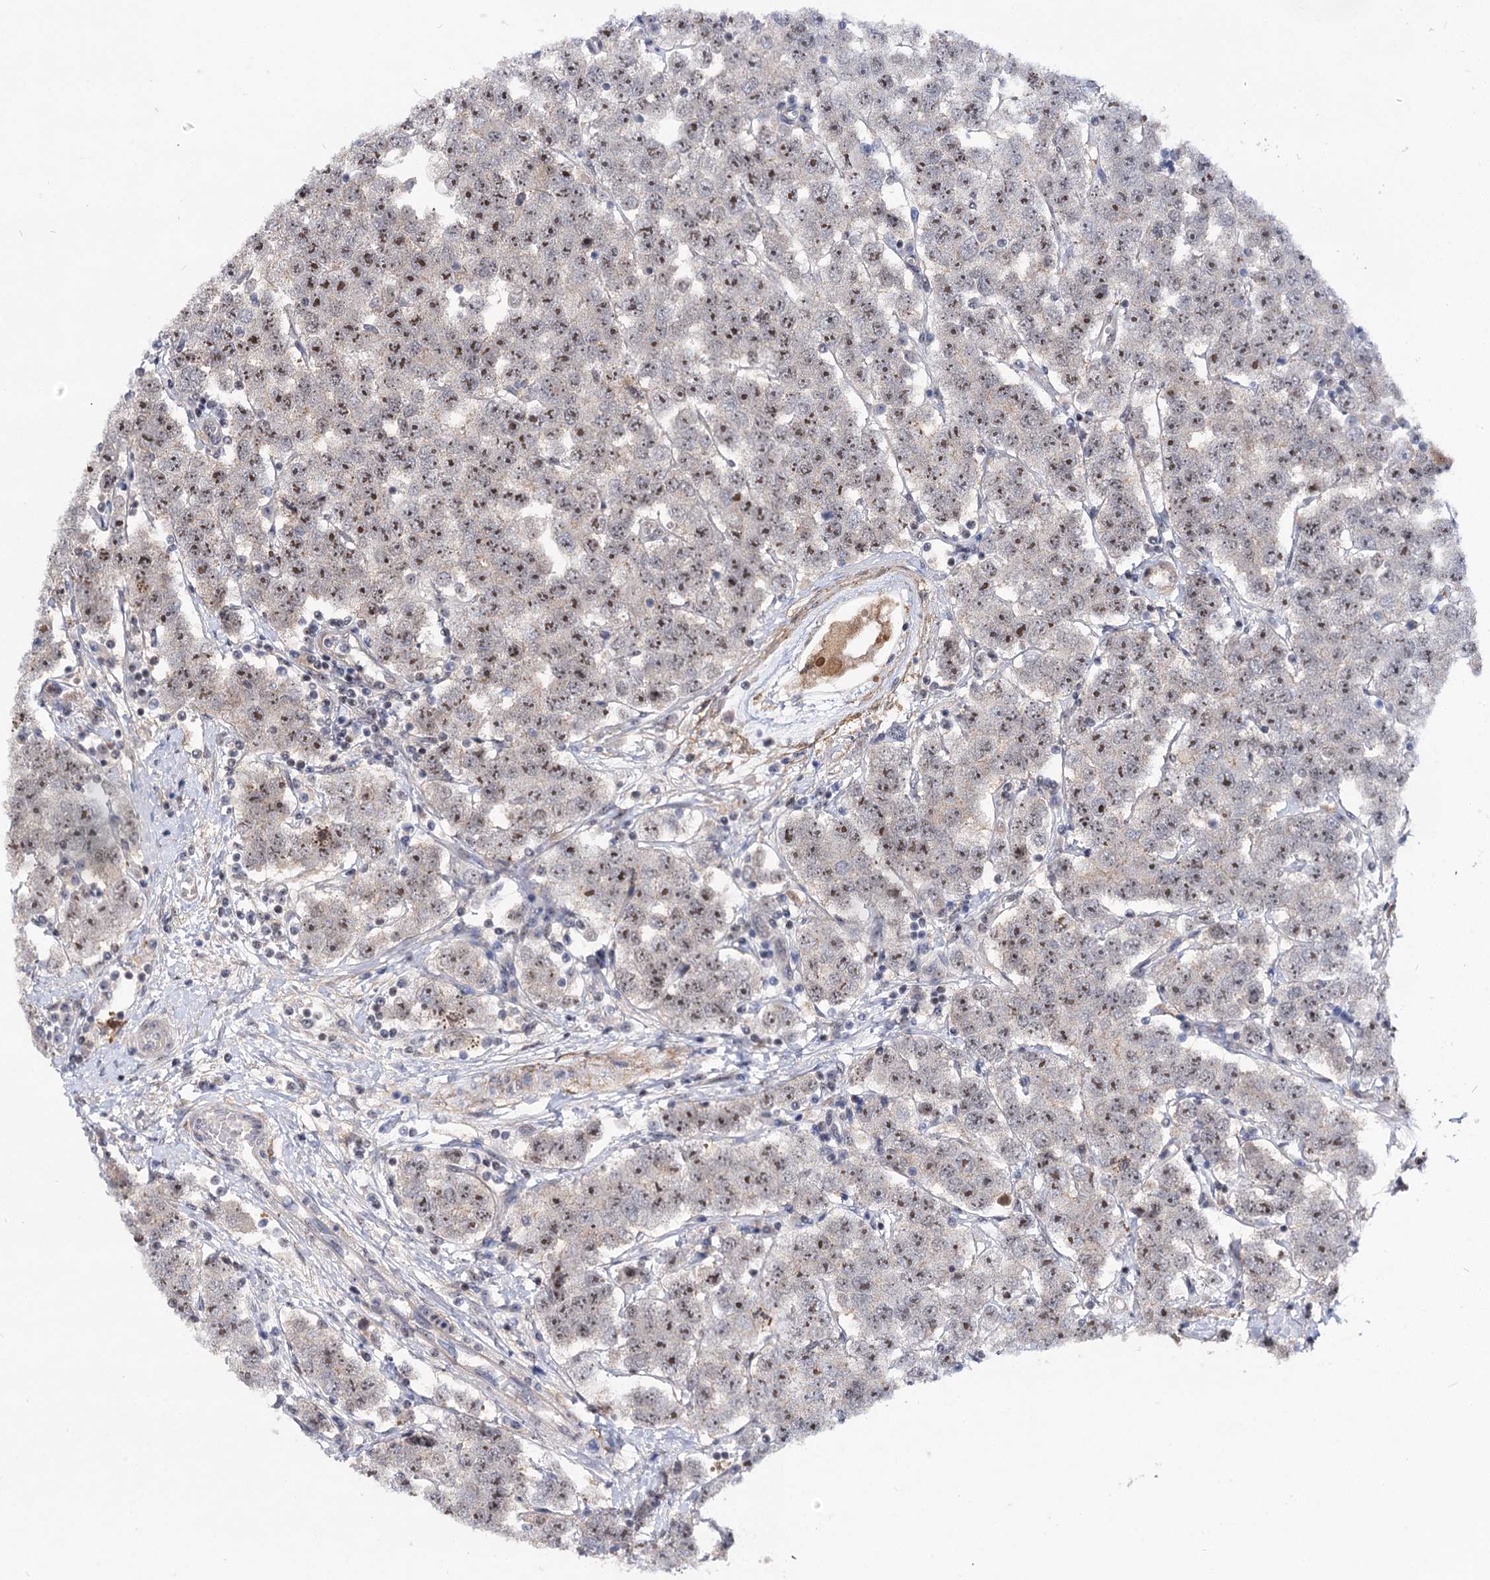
{"staining": {"intensity": "moderate", "quantity": ">75%", "location": "nuclear"}, "tissue": "testis cancer", "cell_type": "Tumor cells", "image_type": "cancer", "snomed": [{"axis": "morphology", "description": "Seminoma, NOS"}, {"axis": "topography", "description": "Testis"}], "caption": "Protein expression analysis of human seminoma (testis) reveals moderate nuclear positivity in approximately >75% of tumor cells. Immunohistochemistry stains the protein in brown and the nuclei are stained blue.", "gene": "SUPT20H", "patient": {"sex": "male", "age": 28}}